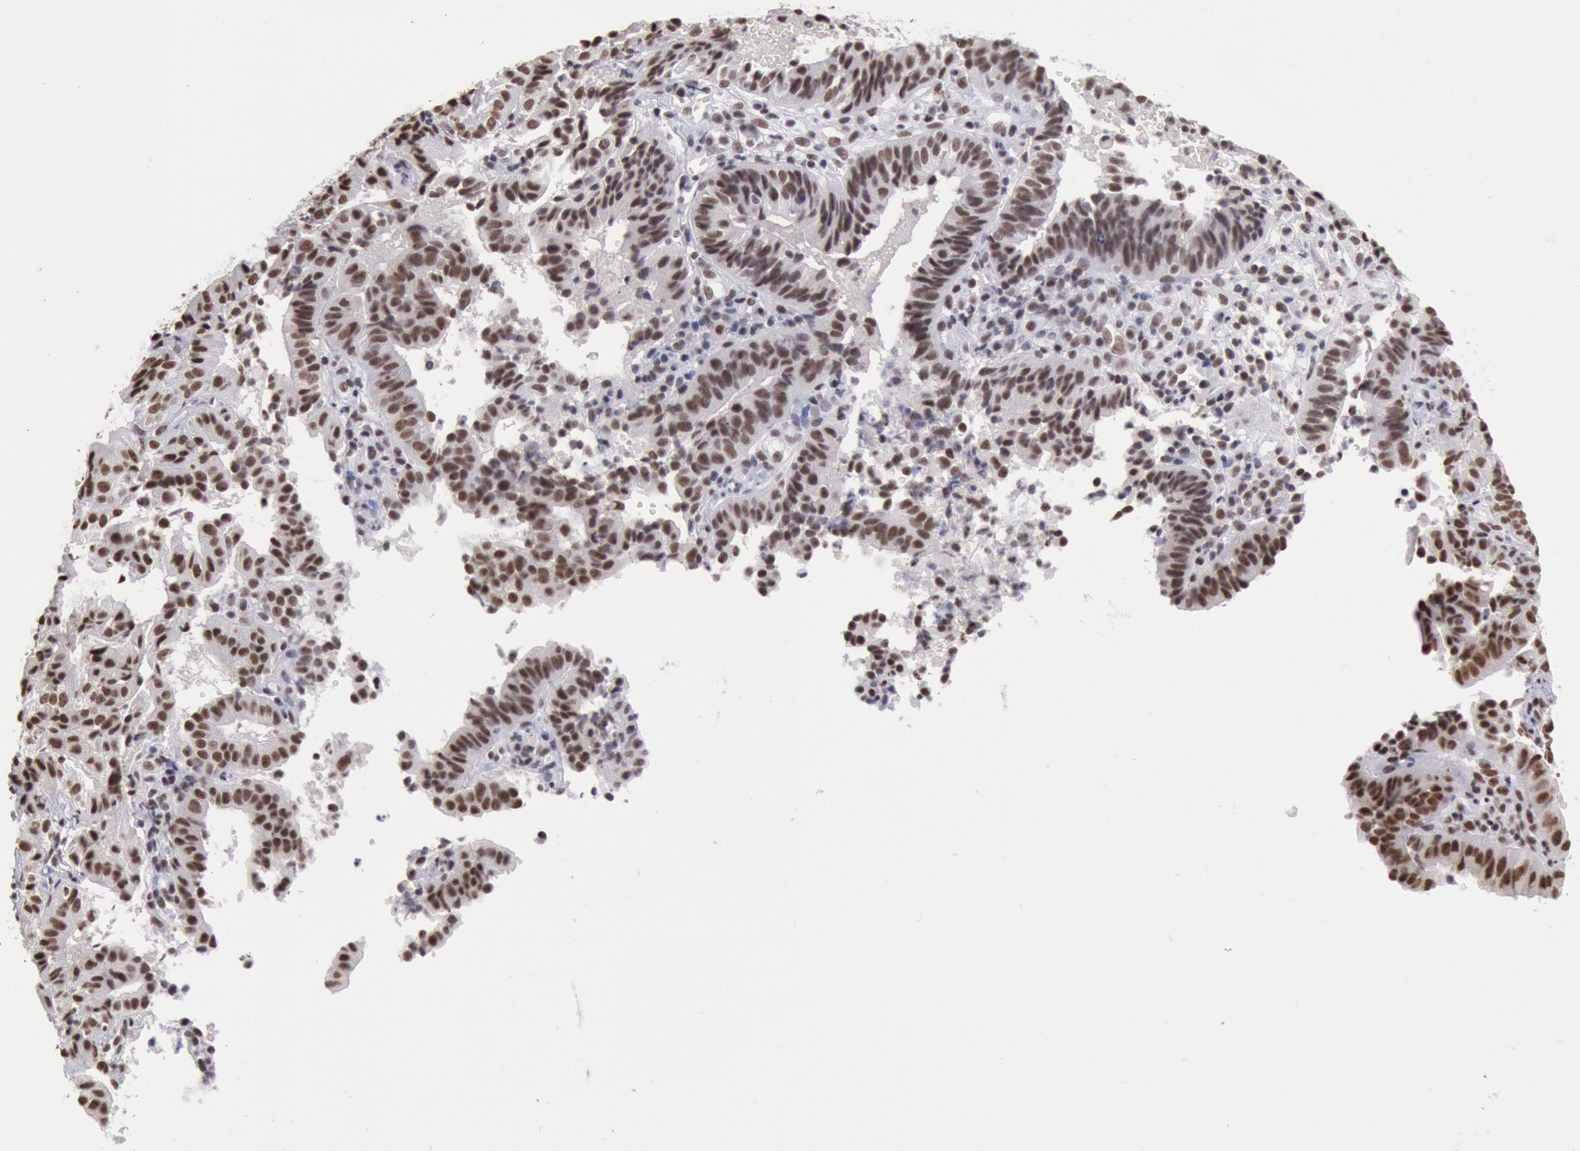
{"staining": {"intensity": "moderate", "quantity": ">75%", "location": "nuclear"}, "tissue": "cervical cancer", "cell_type": "Tumor cells", "image_type": "cancer", "snomed": [{"axis": "morphology", "description": "Adenocarcinoma, NOS"}, {"axis": "topography", "description": "Cervix"}], "caption": "Immunohistochemistry (IHC) of human adenocarcinoma (cervical) reveals medium levels of moderate nuclear expression in approximately >75% of tumor cells. Using DAB (3,3'-diaminobenzidine) (brown) and hematoxylin (blue) stains, captured at high magnification using brightfield microscopy.", "gene": "SNRPD3", "patient": {"sex": "female", "age": 60}}